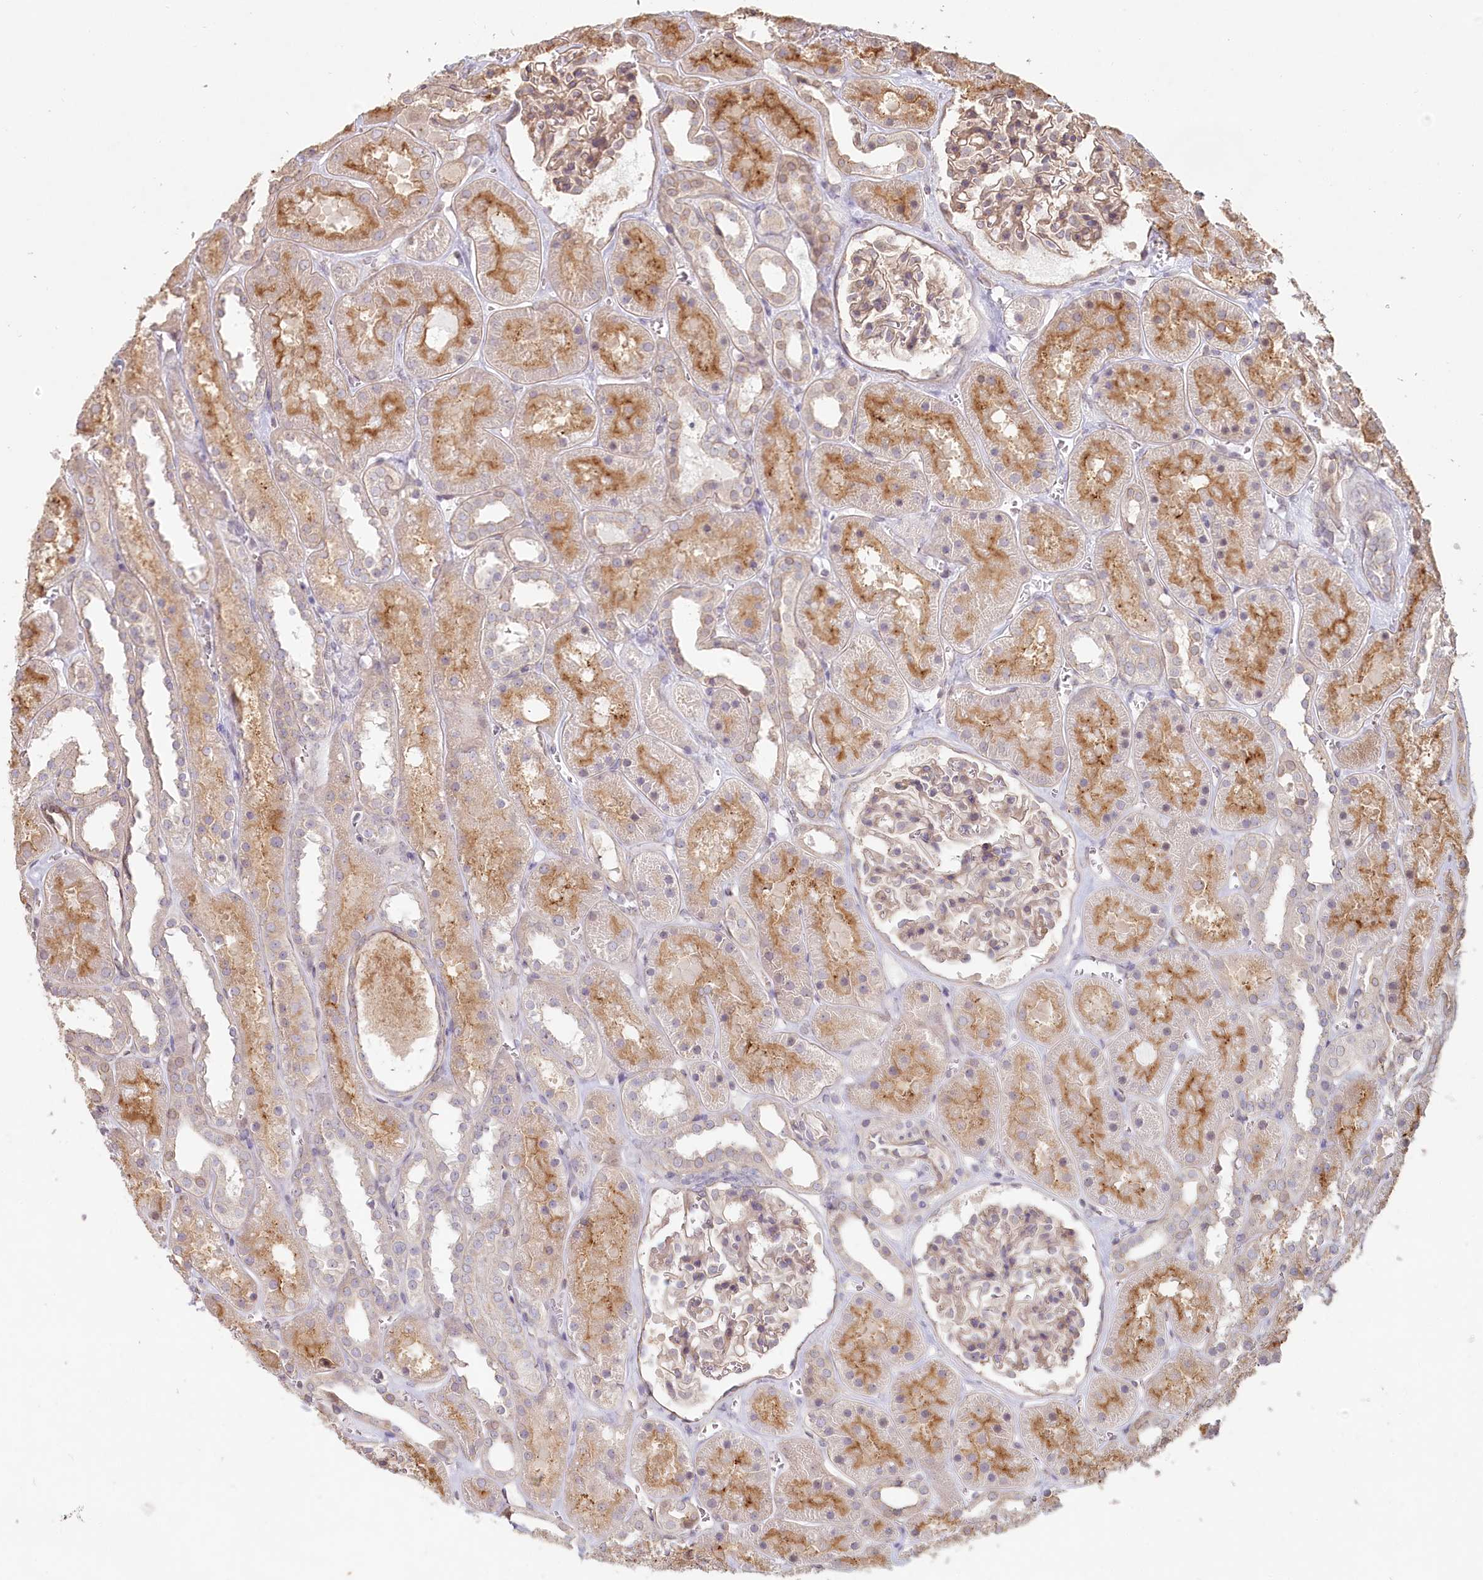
{"staining": {"intensity": "weak", "quantity": "25%-75%", "location": "cytoplasmic/membranous"}, "tissue": "kidney", "cell_type": "Cells in glomeruli", "image_type": "normal", "snomed": [{"axis": "morphology", "description": "Normal tissue, NOS"}, {"axis": "topography", "description": "Kidney"}], "caption": "Kidney stained with IHC displays weak cytoplasmic/membranous staining in approximately 25%-75% of cells in glomeruli. (DAB (3,3'-diaminobenzidine) = brown stain, brightfield microscopy at high magnification).", "gene": "TCHP", "patient": {"sex": "female", "age": 41}}